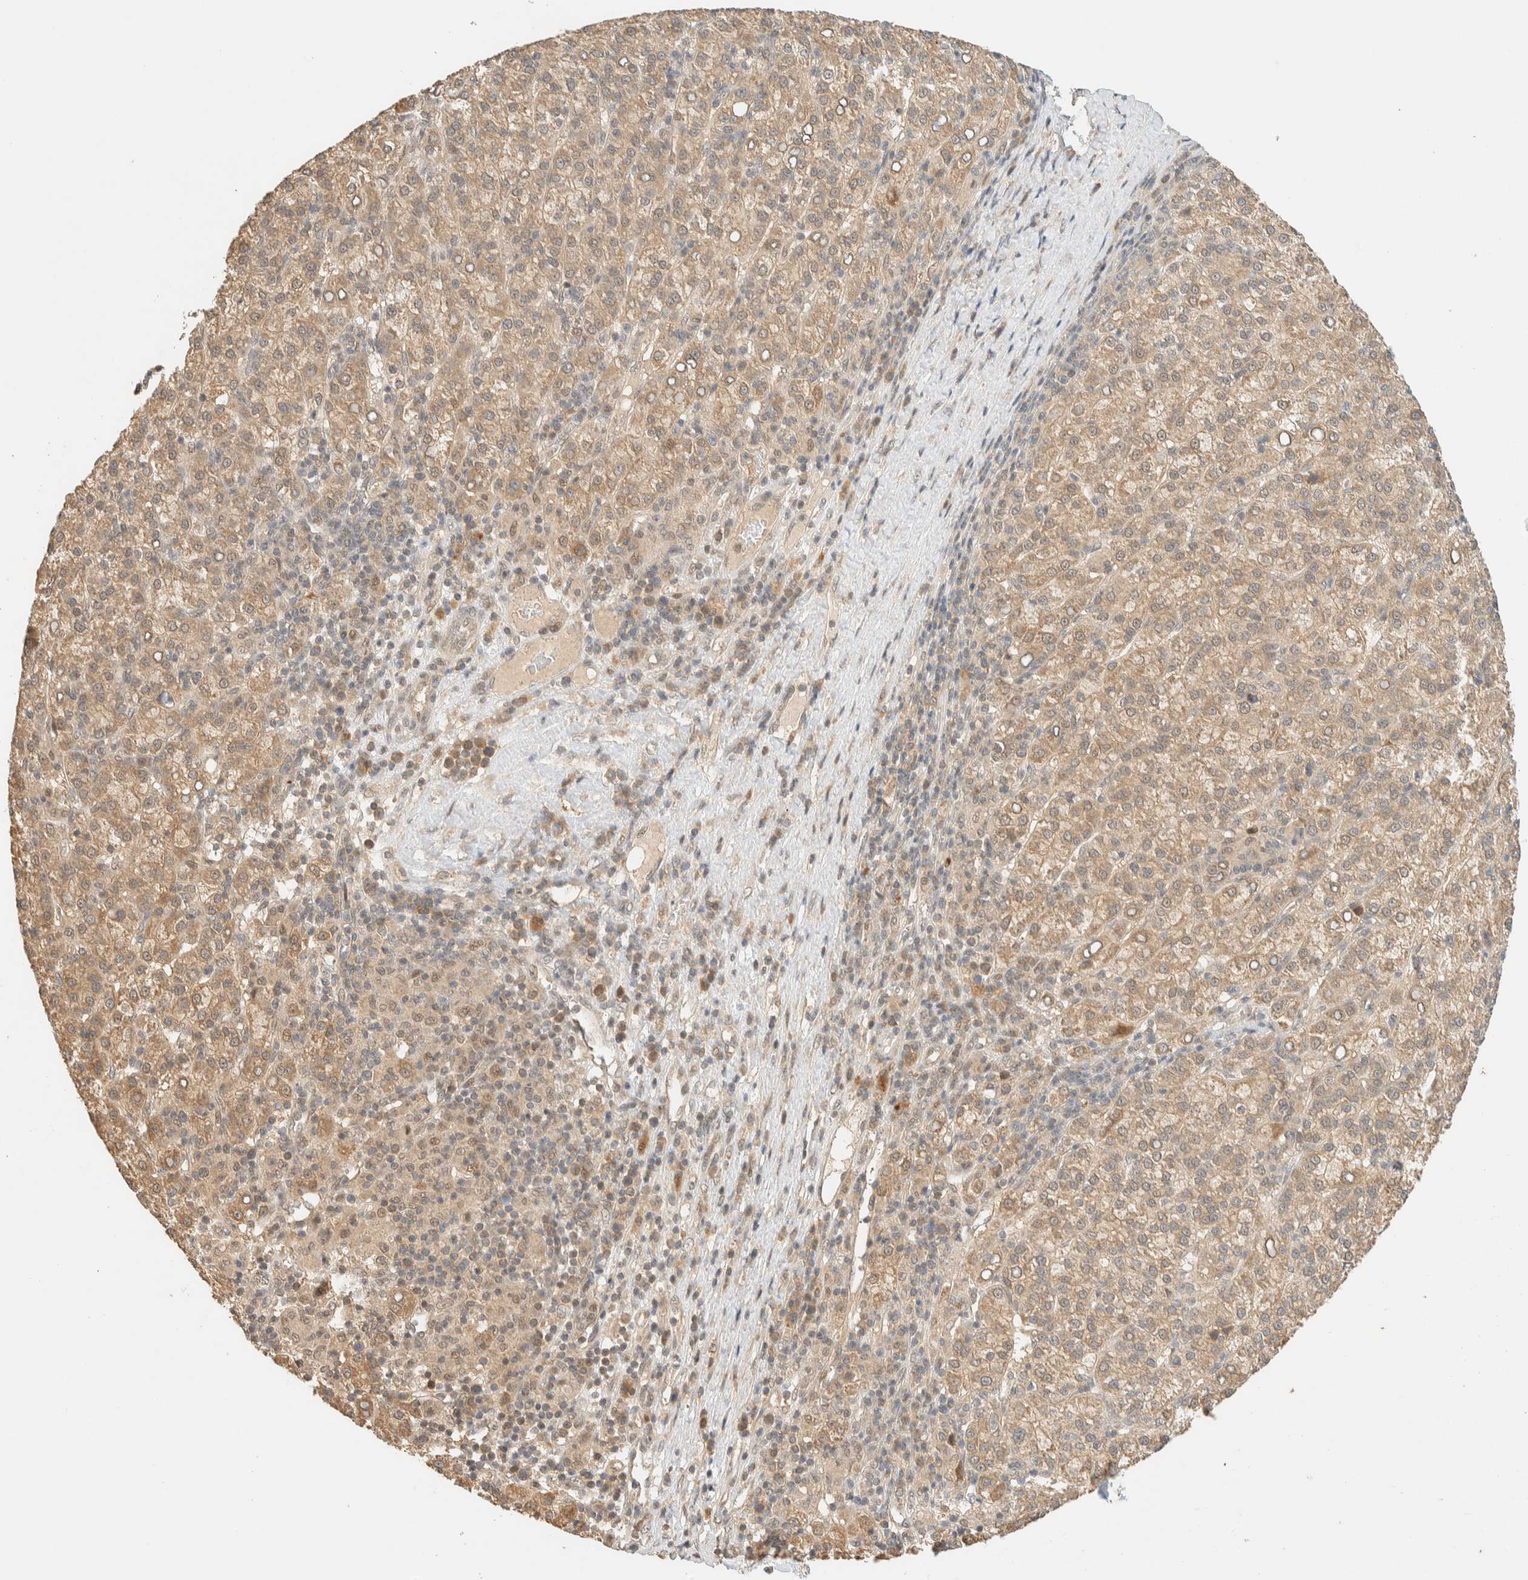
{"staining": {"intensity": "moderate", "quantity": ">75%", "location": "cytoplasmic/membranous"}, "tissue": "liver cancer", "cell_type": "Tumor cells", "image_type": "cancer", "snomed": [{"axis": "morphology", "description": "Carcinoma, Hepatocellular, NOS"}, {"axis": "topography", "description": "Liver"}], "caption": "Protein staining reveals moderate cytoplasmic/membranous expression in approximately >75% of tumor cells in liver hepatocellular carcinoma.", "gene": "ZBTB34", "patient": {"sex": "female", "age": 58}}